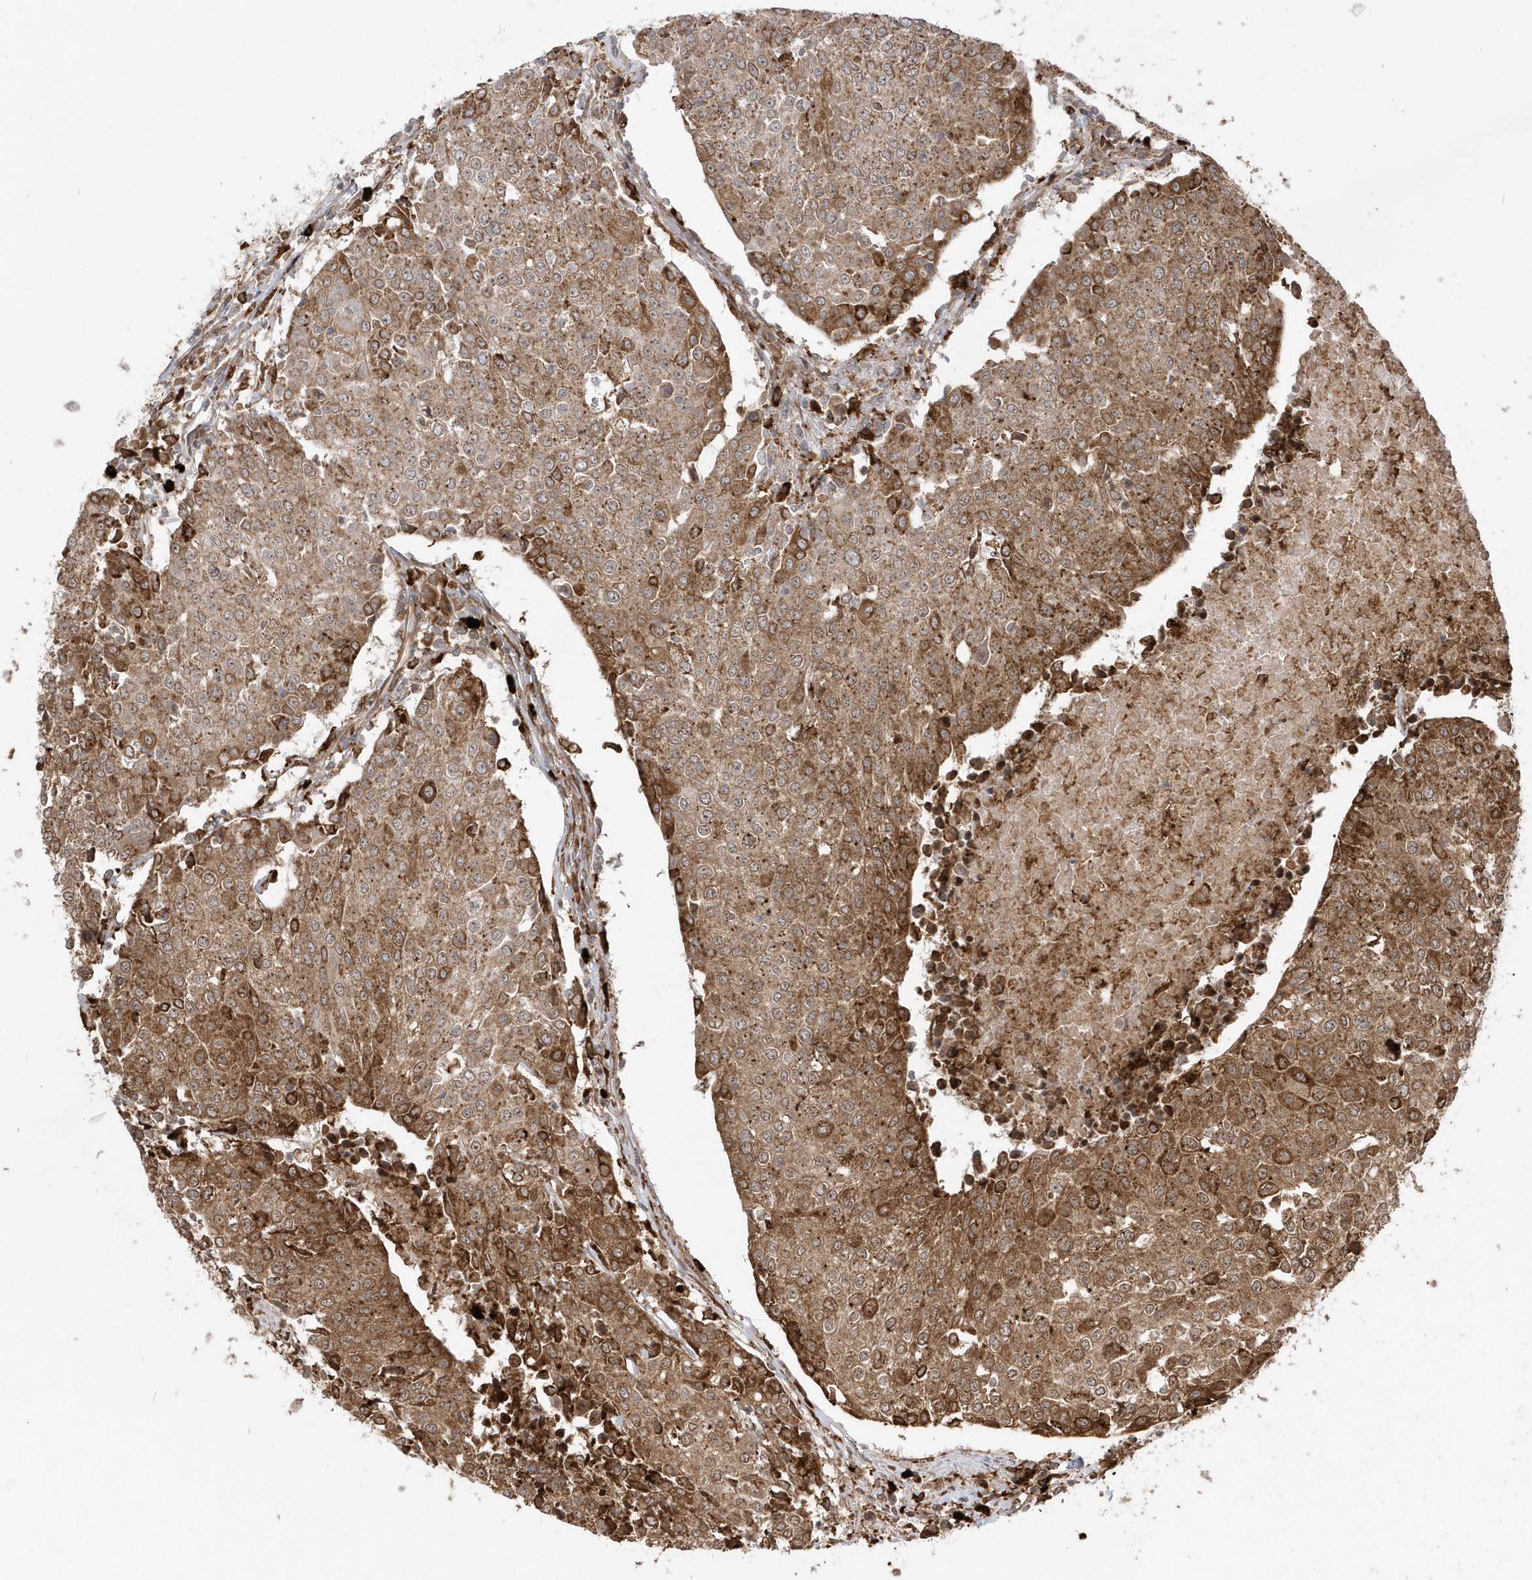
{"staining": {"intensity": "moderate", "quantity": ">75%", "location": "cytoplasmic/membranous,nuclear"}, "tissue": "urothelial cancer", "cell_type": "Tumor cells", "image_type": "cancer", "snomed": [{"axis": "morphology", "description": "Urothelial carcinoma, High grade"}, {"axis": "topography", "description": "Urinary bladder"}], "caption": "Tumor cells display medium levels of moderate cytoplasmic/membranous and nuclear positivity in approximately >75% of cells in human urothelial carcinoma (high-grade). The protein is shown in brown color, while the nuclei are stained blue.", "gene": "EPC2", "patient": {"sex": "female", "age": 85}}